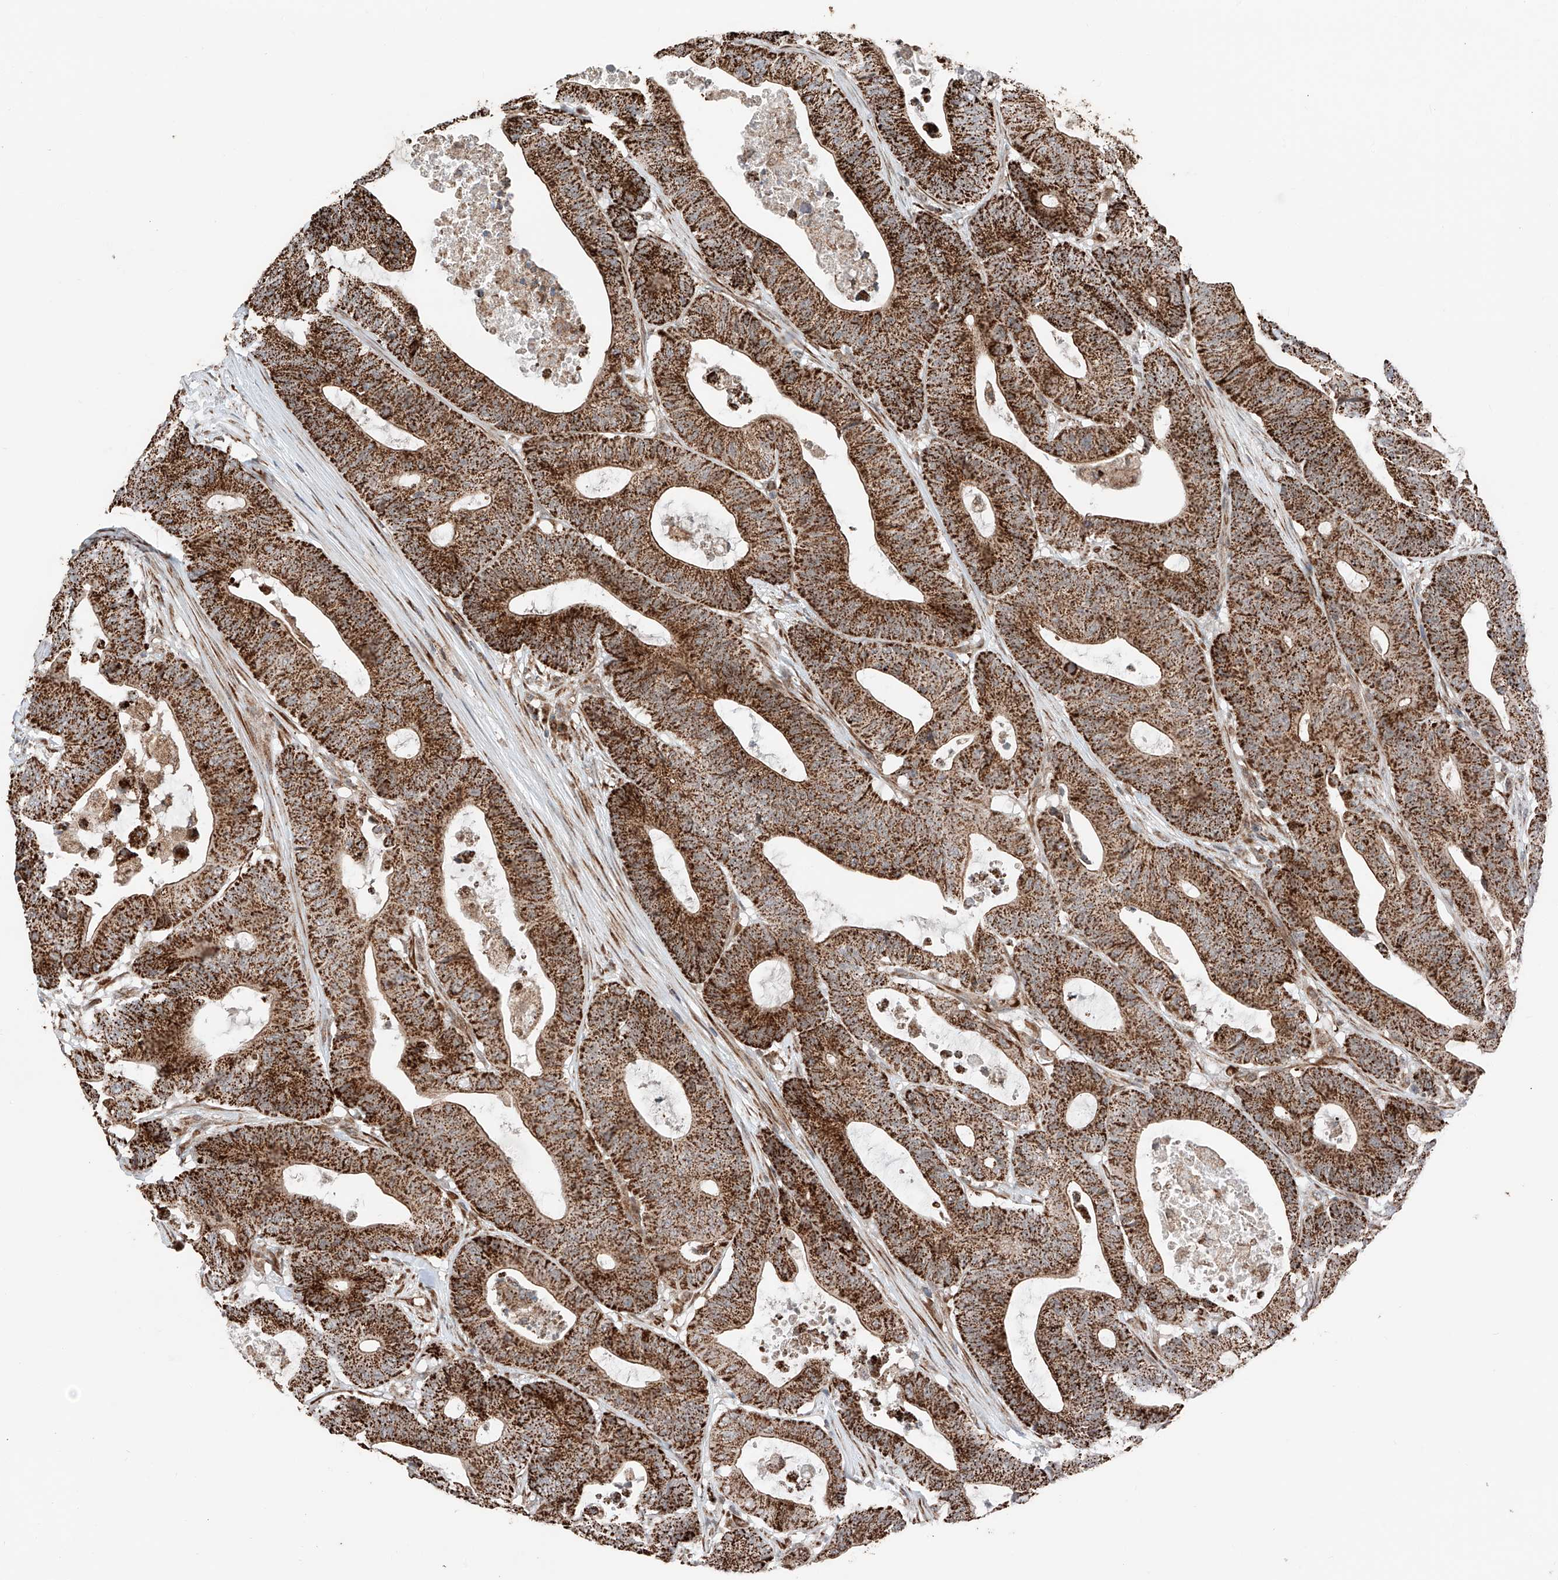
{"staining": {"intensity": "strong", "quantity": ">75%", "location": "cytoplasmic/membranous"}, "tissue": "colorectal cancer", "cell_type": "Tumor cells", "image_type": "cancer", "snomed": [{"axis": "morphology", "description": "Adenocarcinoma, NOS"}, {"axis": "topography", "description": "Colon"}], "caption": "Immunohistochemical staining of colorectal cancer (adenocarcinoma) exhibits high levels of strong cytoplasmic/membranous staining in approximately >75% of tumor cells.", "gene": "ZSCAN29", "patient": {"sex": "female", "age": 84}}